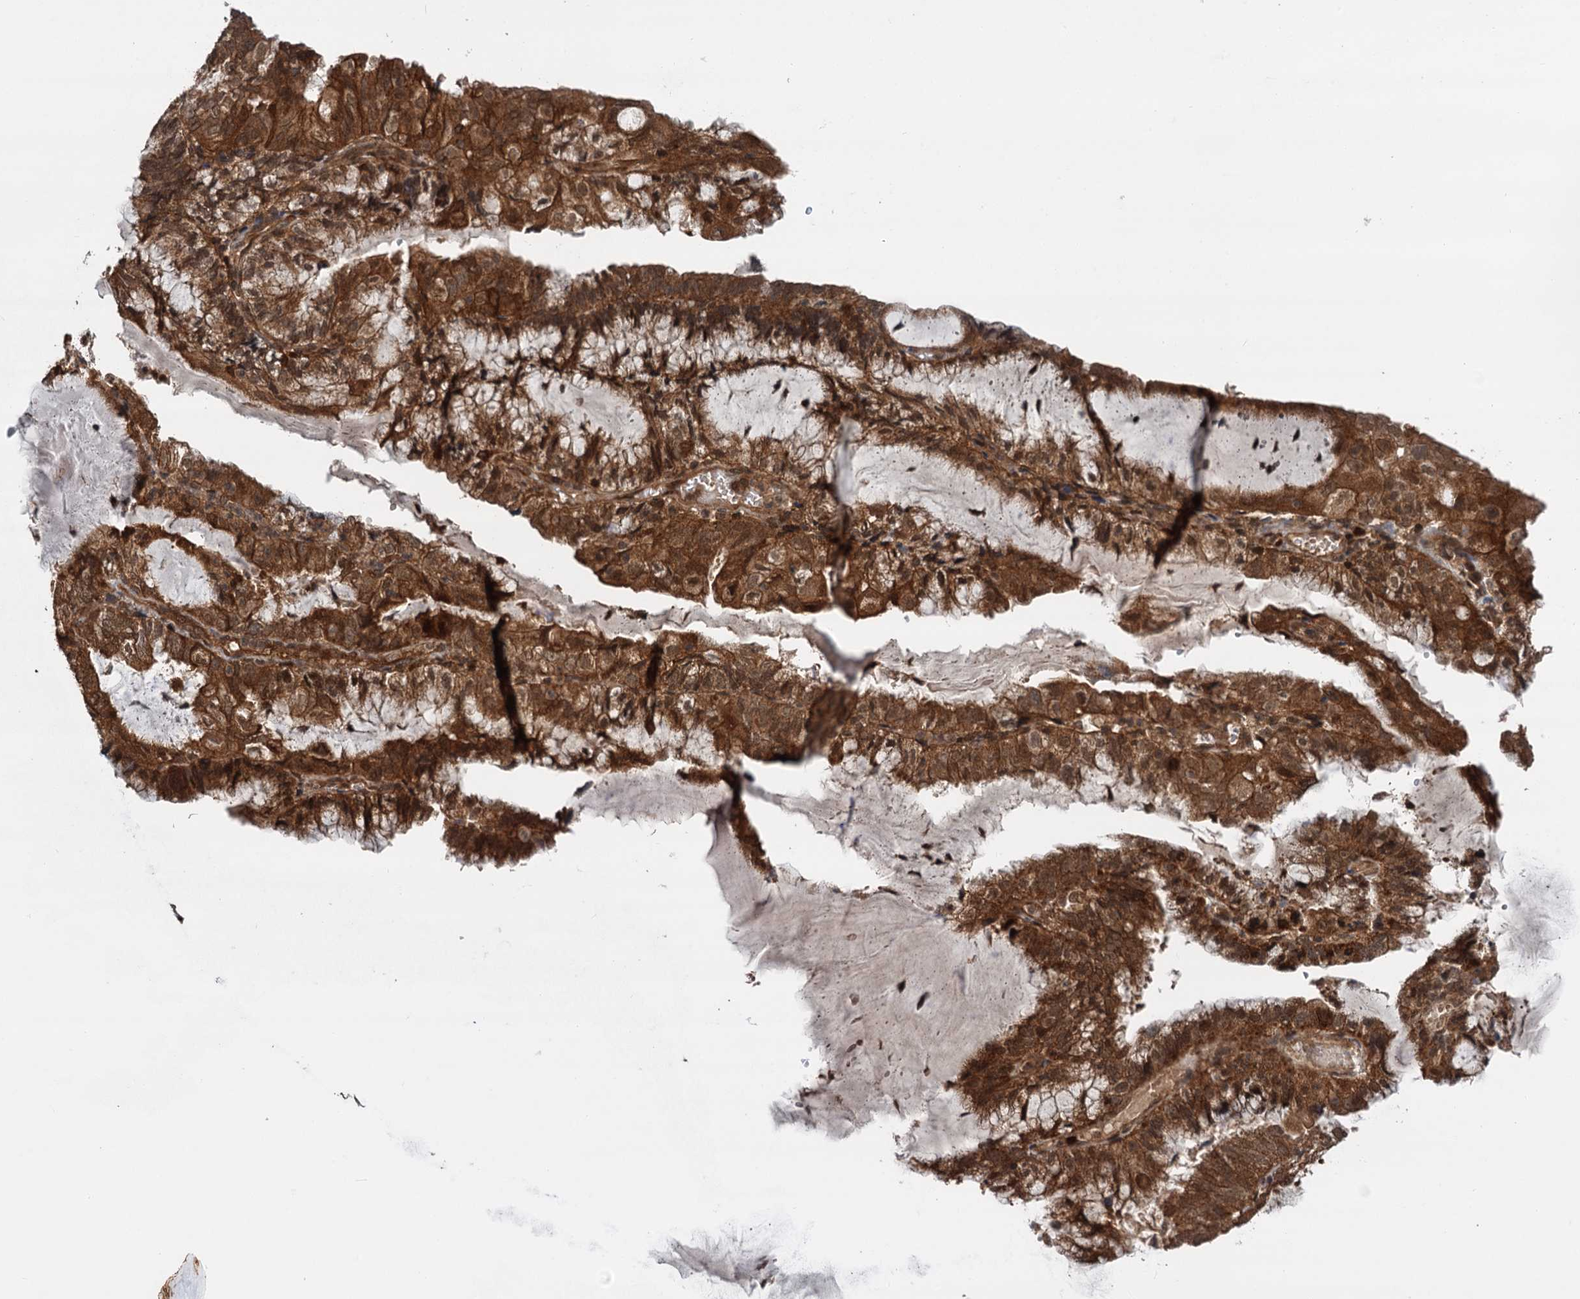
{"staining": {"intensity": "strong", "quantity": ">75%", "location": "cytoplasmic/membranous"}, "tissue": "endometrial cancer", "cell_type": "Tumor cells", "image_type": "cancer", "snomed": [{"axis": "morphology", "description": "Adenocarcinoma, NOS"}, {"axis": "topography", "description": "Endometrium"}], "caption": "Adenocarcinoma (endometrial) tissue shows strong cytoplasmic/membranous staining in about >75% of tumor cells, visualized by immunohistochemistry. Nuclei are stained in blue.", "gene": "STUB1", "patient": {"sex": "female", "age": 81}}